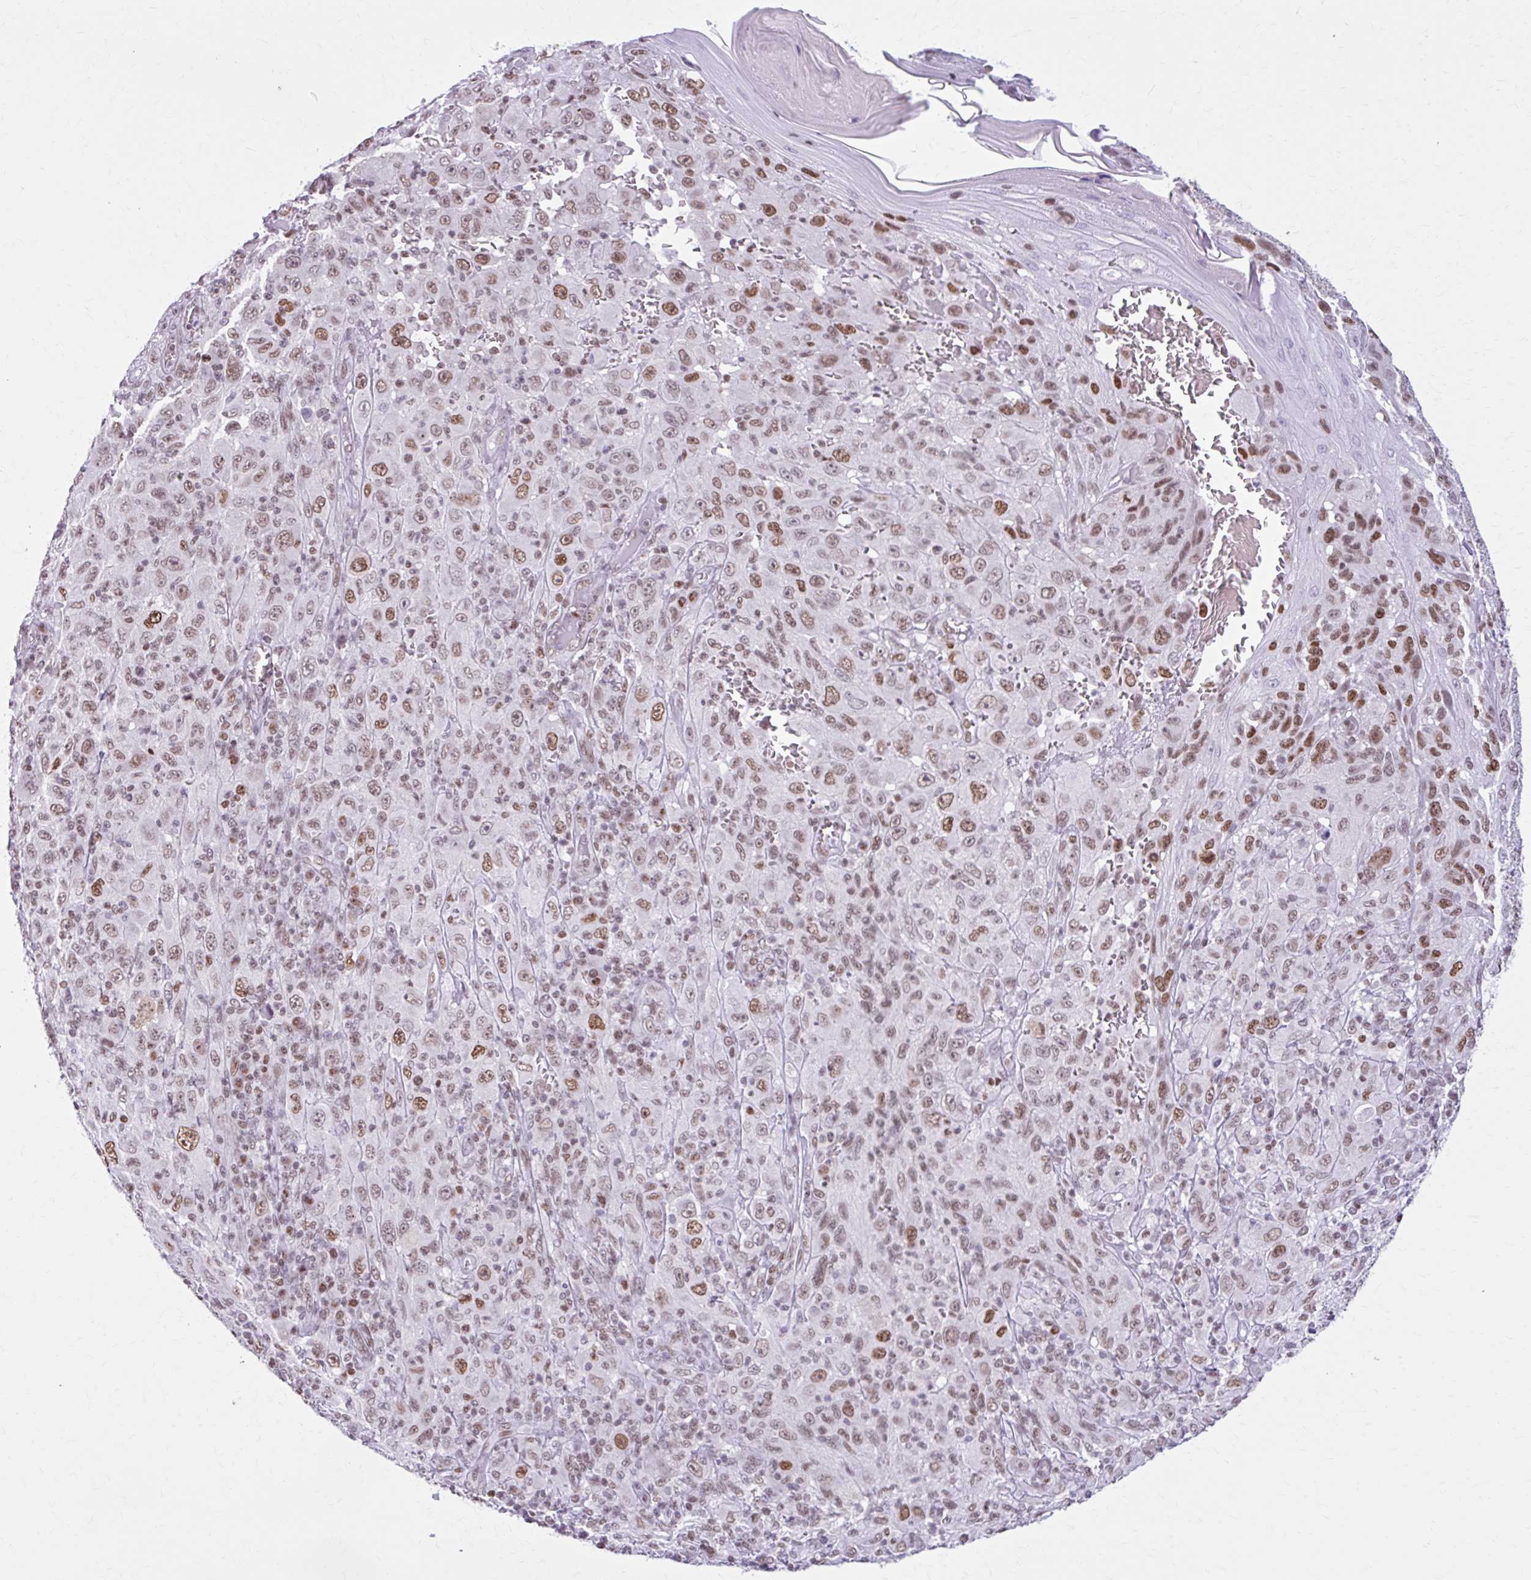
{"staining": {"intensity": "moderate", "quantity": ">75%", "location": "nuclear"}, "tissue": "melanoma", "cell_type": "Tumor cells", "image_type": "cancer", "snomed": [{"axis": "morphology", "description": "Malignant melanoma, NOS"}, {"axis": "topography", "description": "Skin"}], "caption": "Immunohistochemistry (IHC) photomicrograph of human melanoma stained for a protein (brown), which shows medium levels of moderate nuclear positivity in about >75% of tumor cells.", "gene": "PABIR1", "patient": {"sex": "female", "age": 91}}